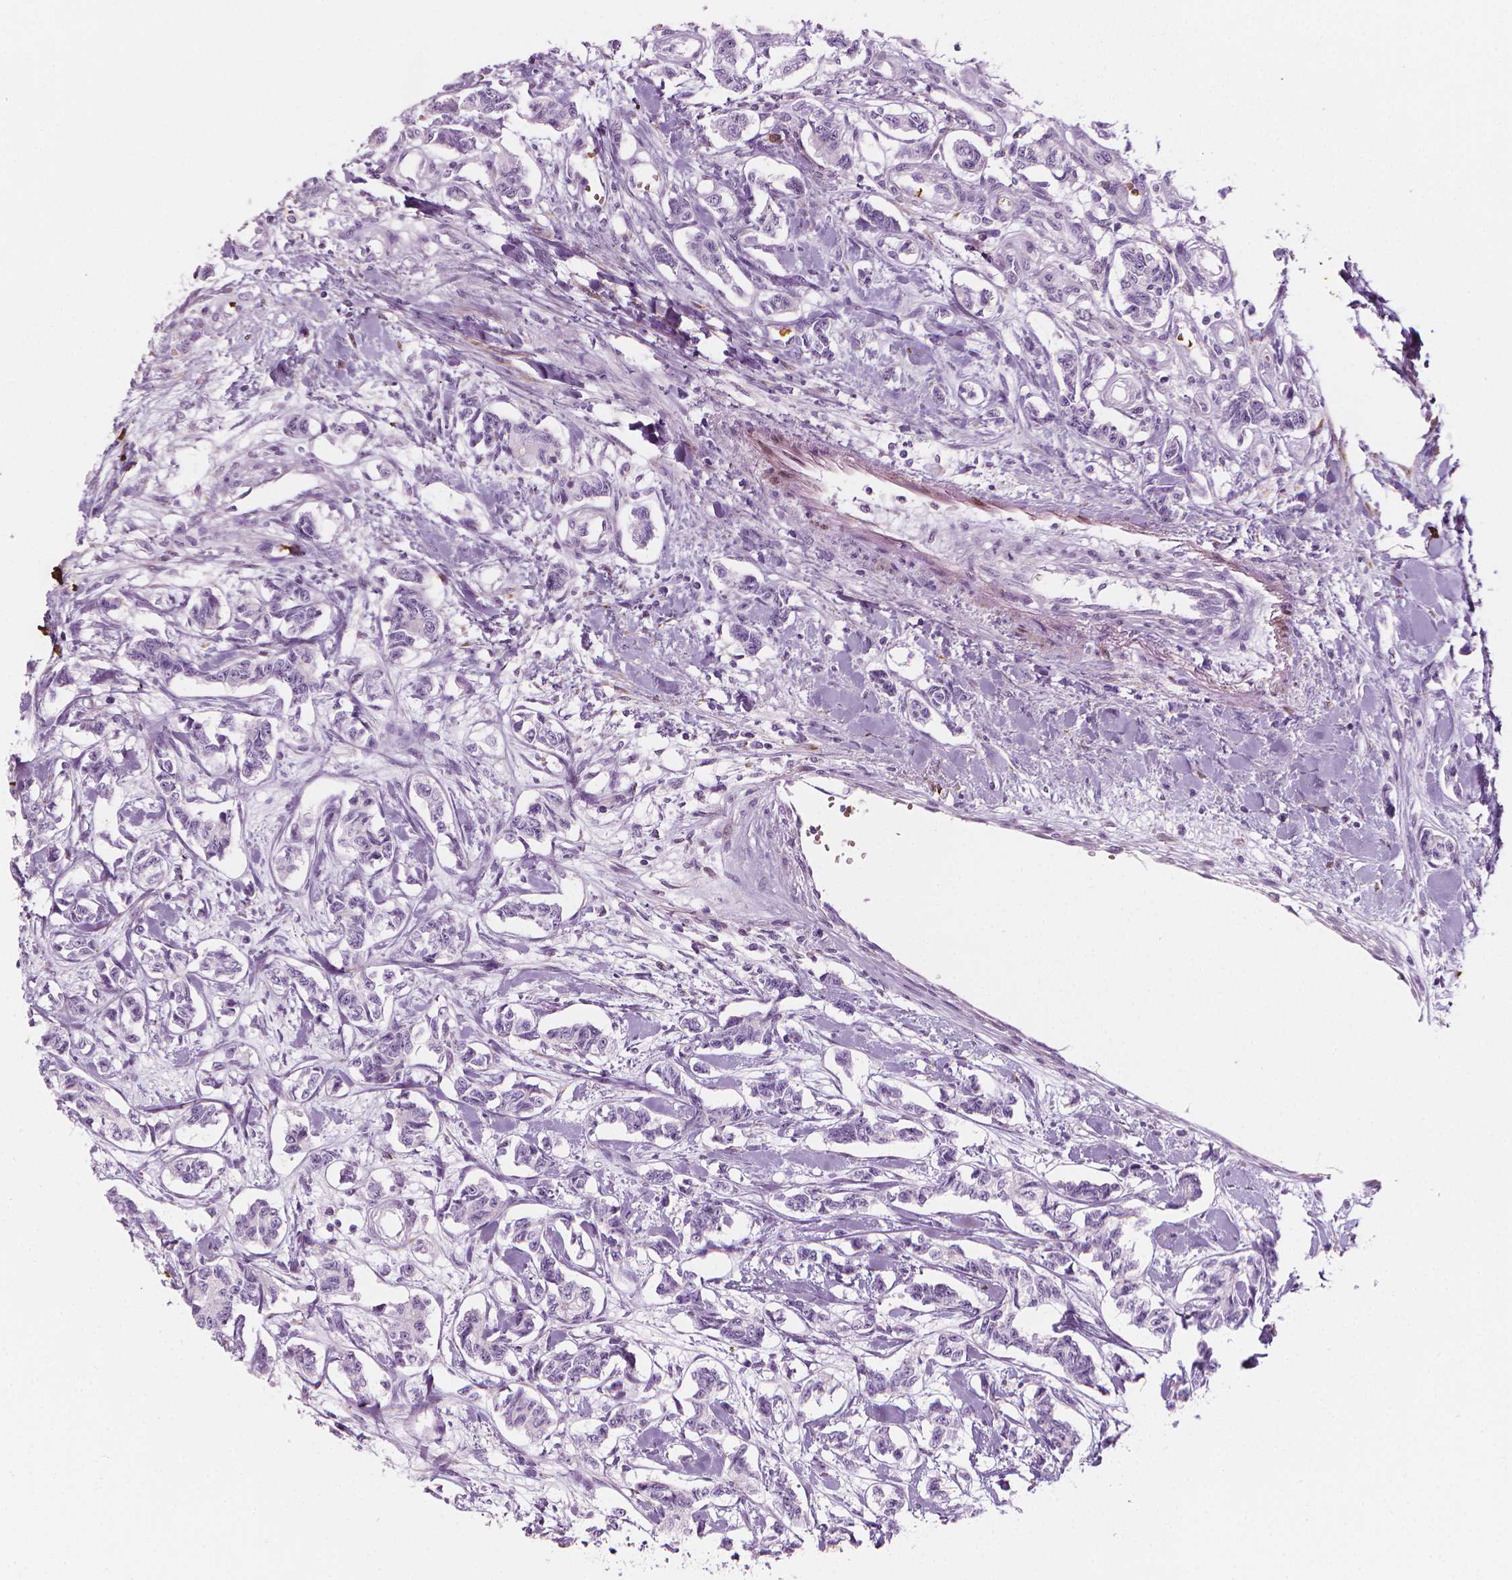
{"staining": {"intensity": "negative", "quantity": "none", "location": "none"}, "tissue": "carcinoid", "cell_type": "Tumor cells", "image_type": "cancer", "snomed": [{"axis": "morphology", "description": "Carcinoid, malignant, NOS"}, {"axis": "topography", "description": "Kidney"}], "caption": "An IHC histopathology image of malignant carcinoid is shown. There is no staining in tumor cells of malignant carcinoid.", "gene": "CES1", "patient": {"sex": "female", "age": 41}}